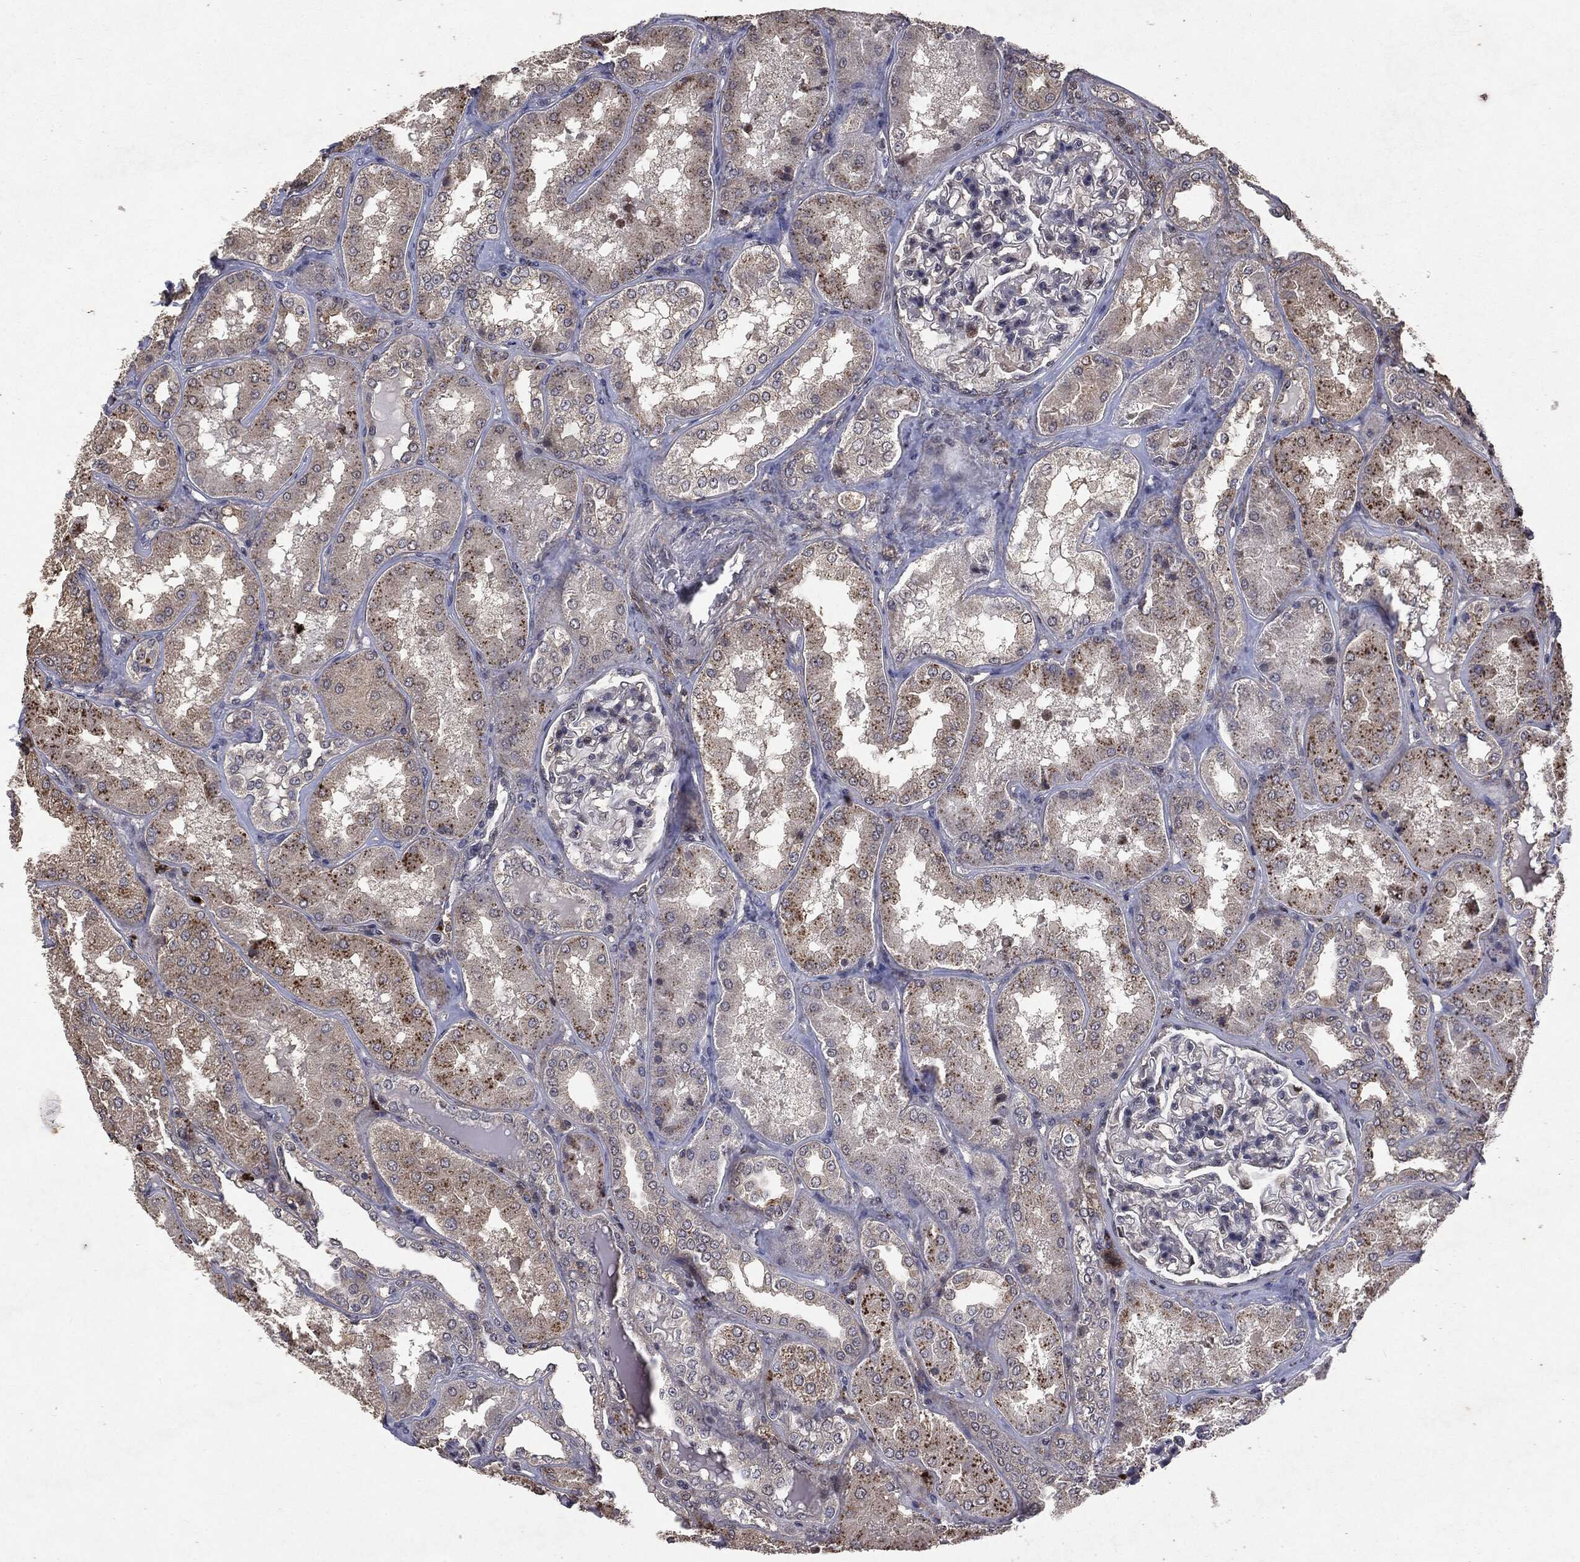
{"staining": {"intensity": "negative", "quantity": "none", "location": "none"}, "tissue": "kidney", "cell_type": "Cells in glomeruli", "image_type": "normal", "snomed": [{"axis": "morphology", "description": "Normal tissue, NOS"}, {"axis": "topography", "description": "Kidney"}], "caption": "This micrograph is of unremarkable kidney stained with immunohistochemistry to label a protein in brown with the nuclei are counter-stained blue. There is no staining in cells in glomeruli.", "gene": "PTEN", "patient": {"sex": "female", "age": 56}}